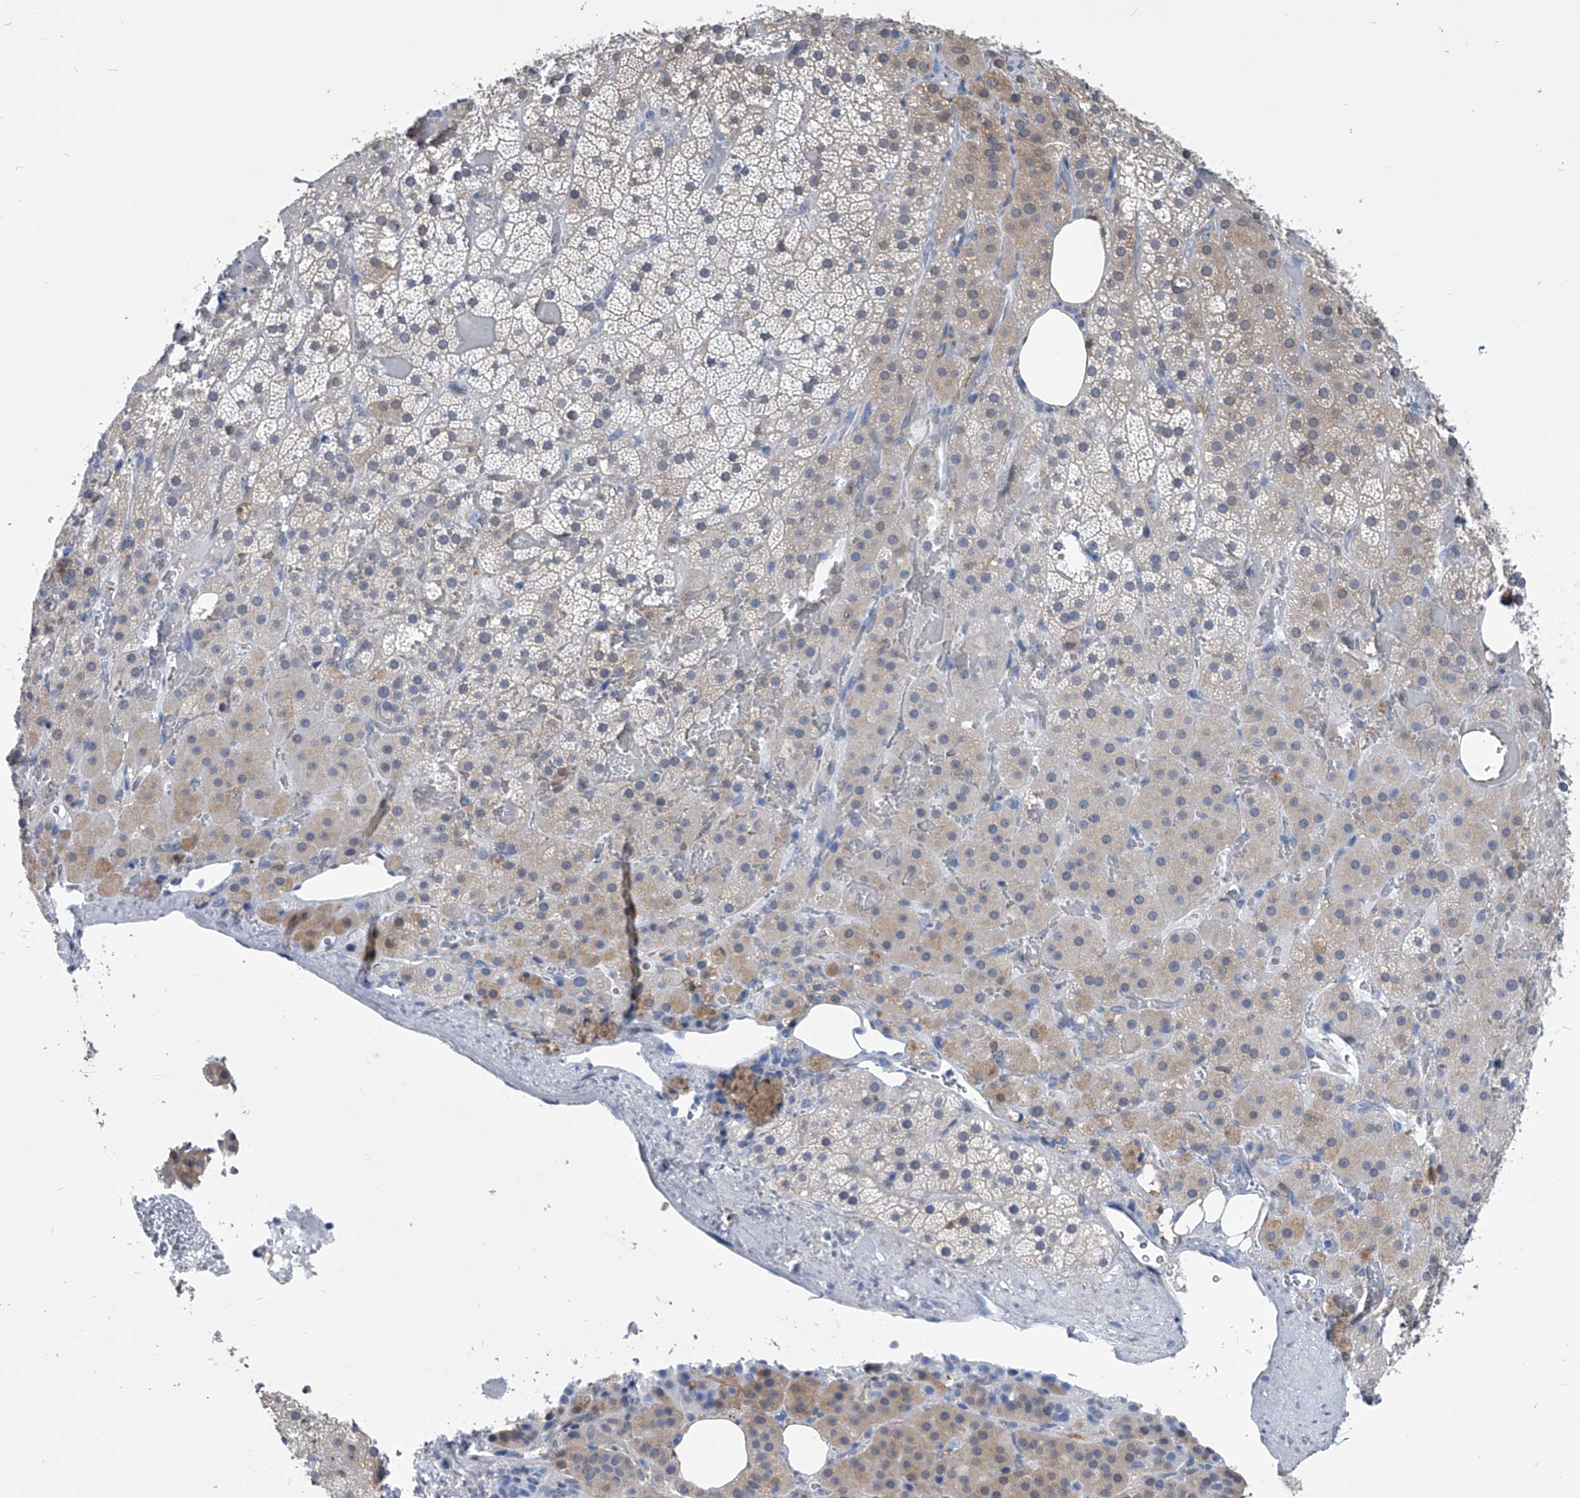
{"staining": {"intensity": "weak", "quantity": "<25%", "location": "cytoplasmic/membranous"}, "tissue": "adrenal gland", "cell_type": "Glandular cells", "image_type": "normal", "snomed": [{"axis": "morphology", "description": "Normal tissue, NOS"}, {"axis": "topography", "description": "Adrenal gland"}], "caption": "This micrograph is of normal adrenal gland stained with immunohistochemistry (IHC) to label a protein in brown with the nuclei are counter-stained blue. There is no positivity in glandular cells.", "gene": "PDXK", "patient": {"sex": "female", "age": 59}}